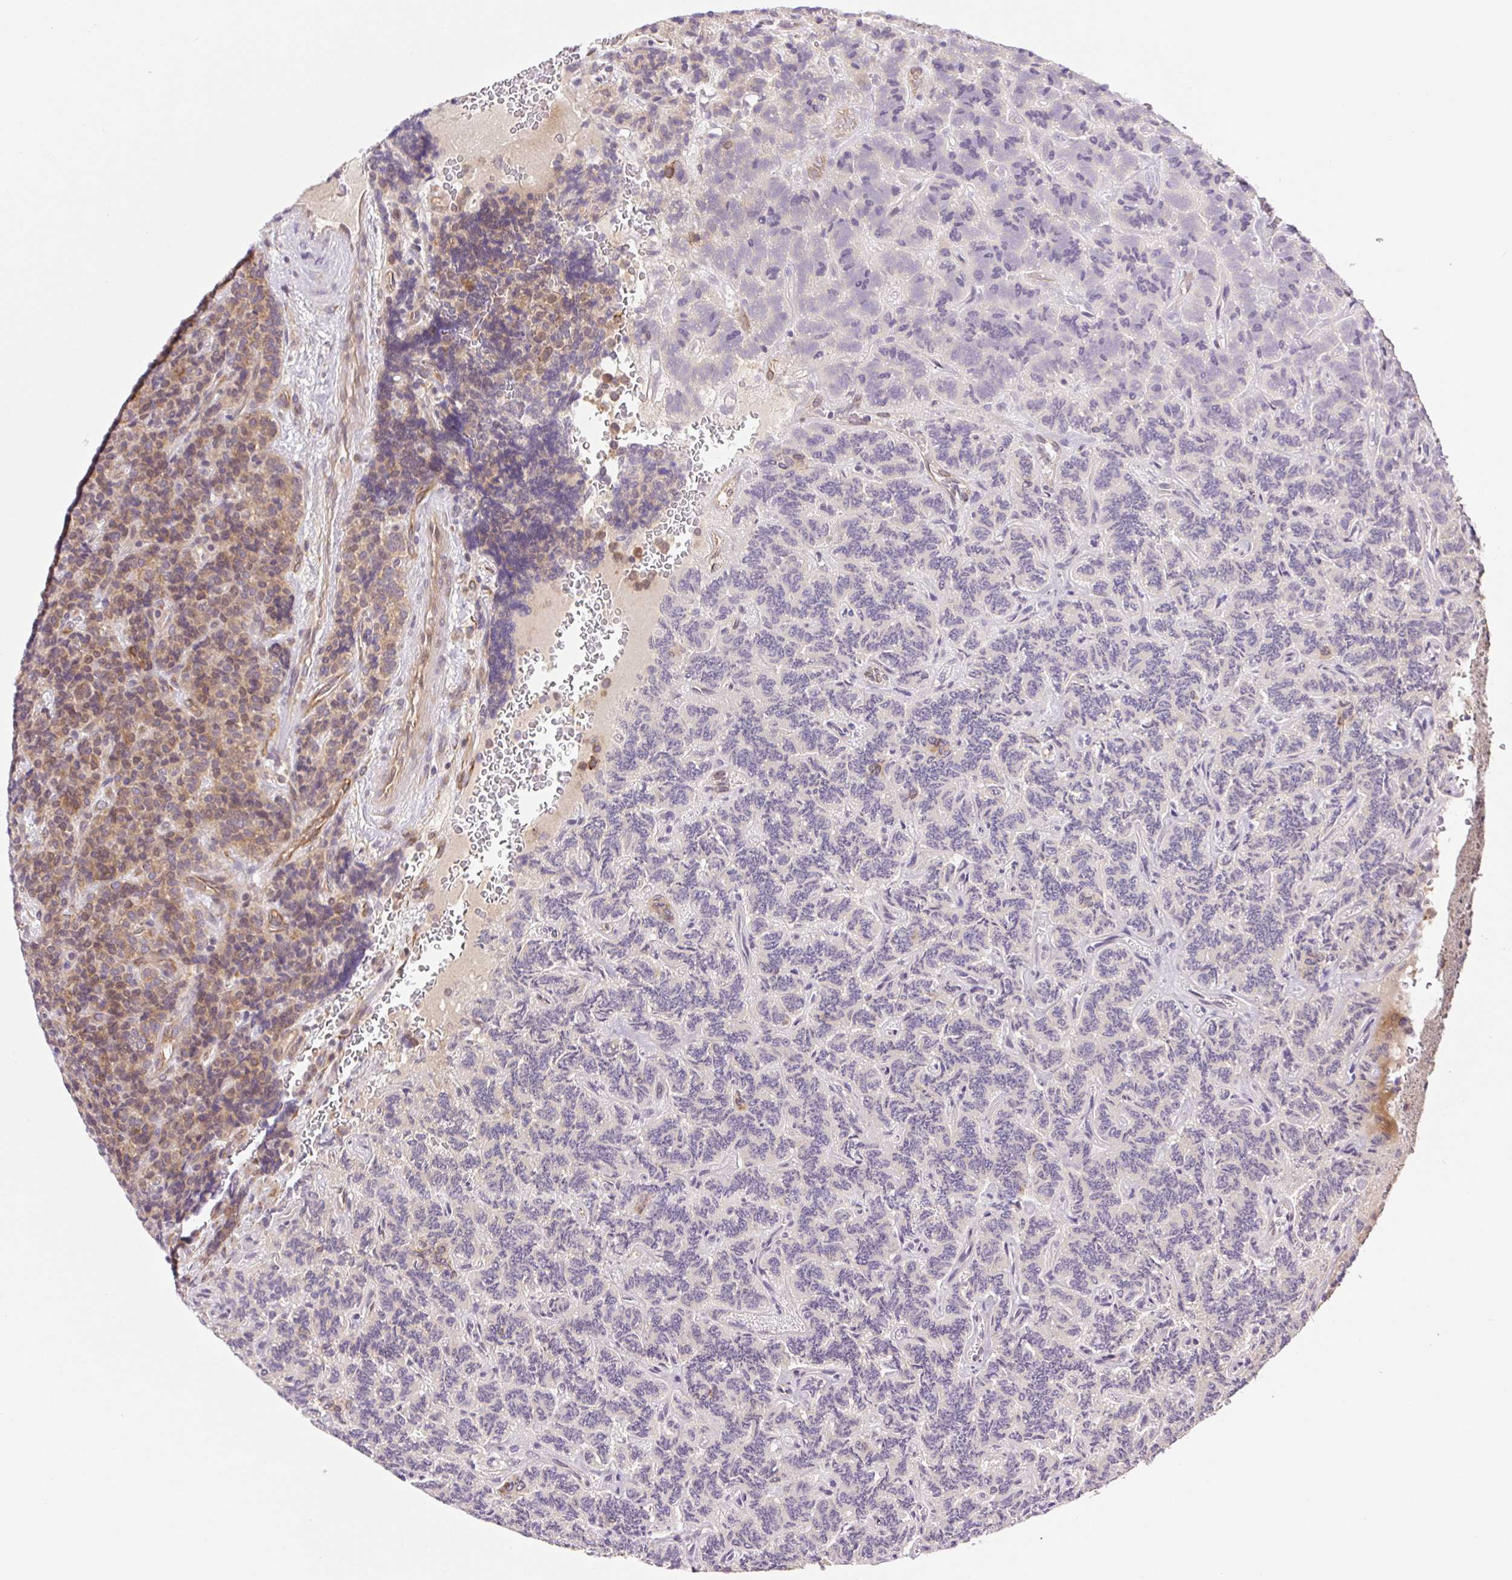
{"staining": {"intensity": "weak", "quantity": "<25%", "location": "cytoplasmic/membranous,nuclear"}, "tissue": "carcinoid", "cell_type": "Tumor cells", "image_type": "cancer", "snomed": [{"axis": "morphology", "description": "Carcinoid, malignant, NOS"}, {"axis": "topography", "description": "Pancreas"}], "caption": "Immunohistochemistry photomicrograph of human carcinoid stained for a protein (brown), which demonstrates no expression in tumor cells.", "gene": "LYPD5", "patient": {"sex": "male", "age": 36}}